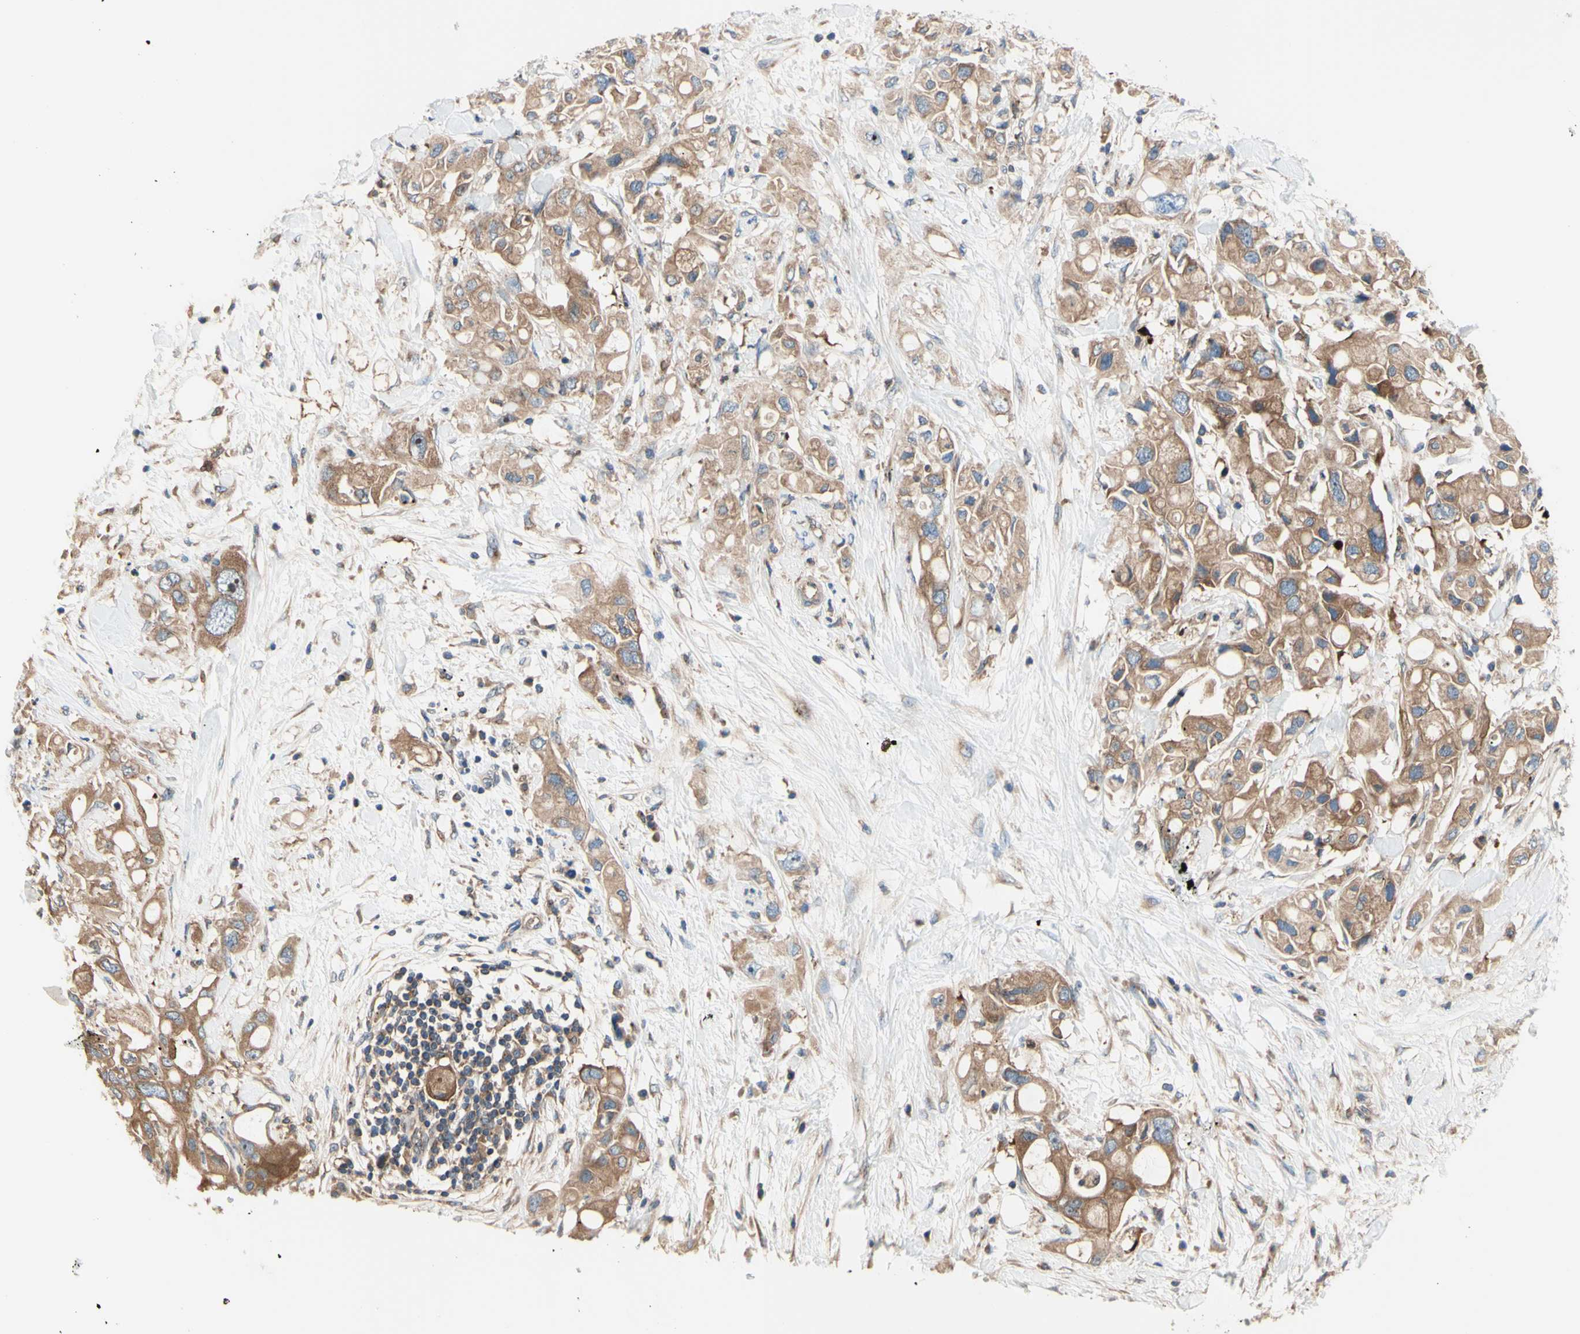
{"staining": {"intensity": "moderate", "quantity": ">75%", "location": "cytoplasmic/membranous"}, "tissue": "pancreatic cancer", "cell_type": "Tumor cells", "image_type": "cancer", "snomed": [{"axis": "morphology", "description": "Adenocarcinoma, NOS"}, {"axis": "topography", "description": "Pancreas"}], "caption": "Pancreatic adenocarcinoma tissue displays moderate cytoplasmic/membranous positivity in about >75% of tumor cells, visualized by immunohistochemistry.", "gene": "USP9X", "patient": {"sex": "female", "age": 56}}